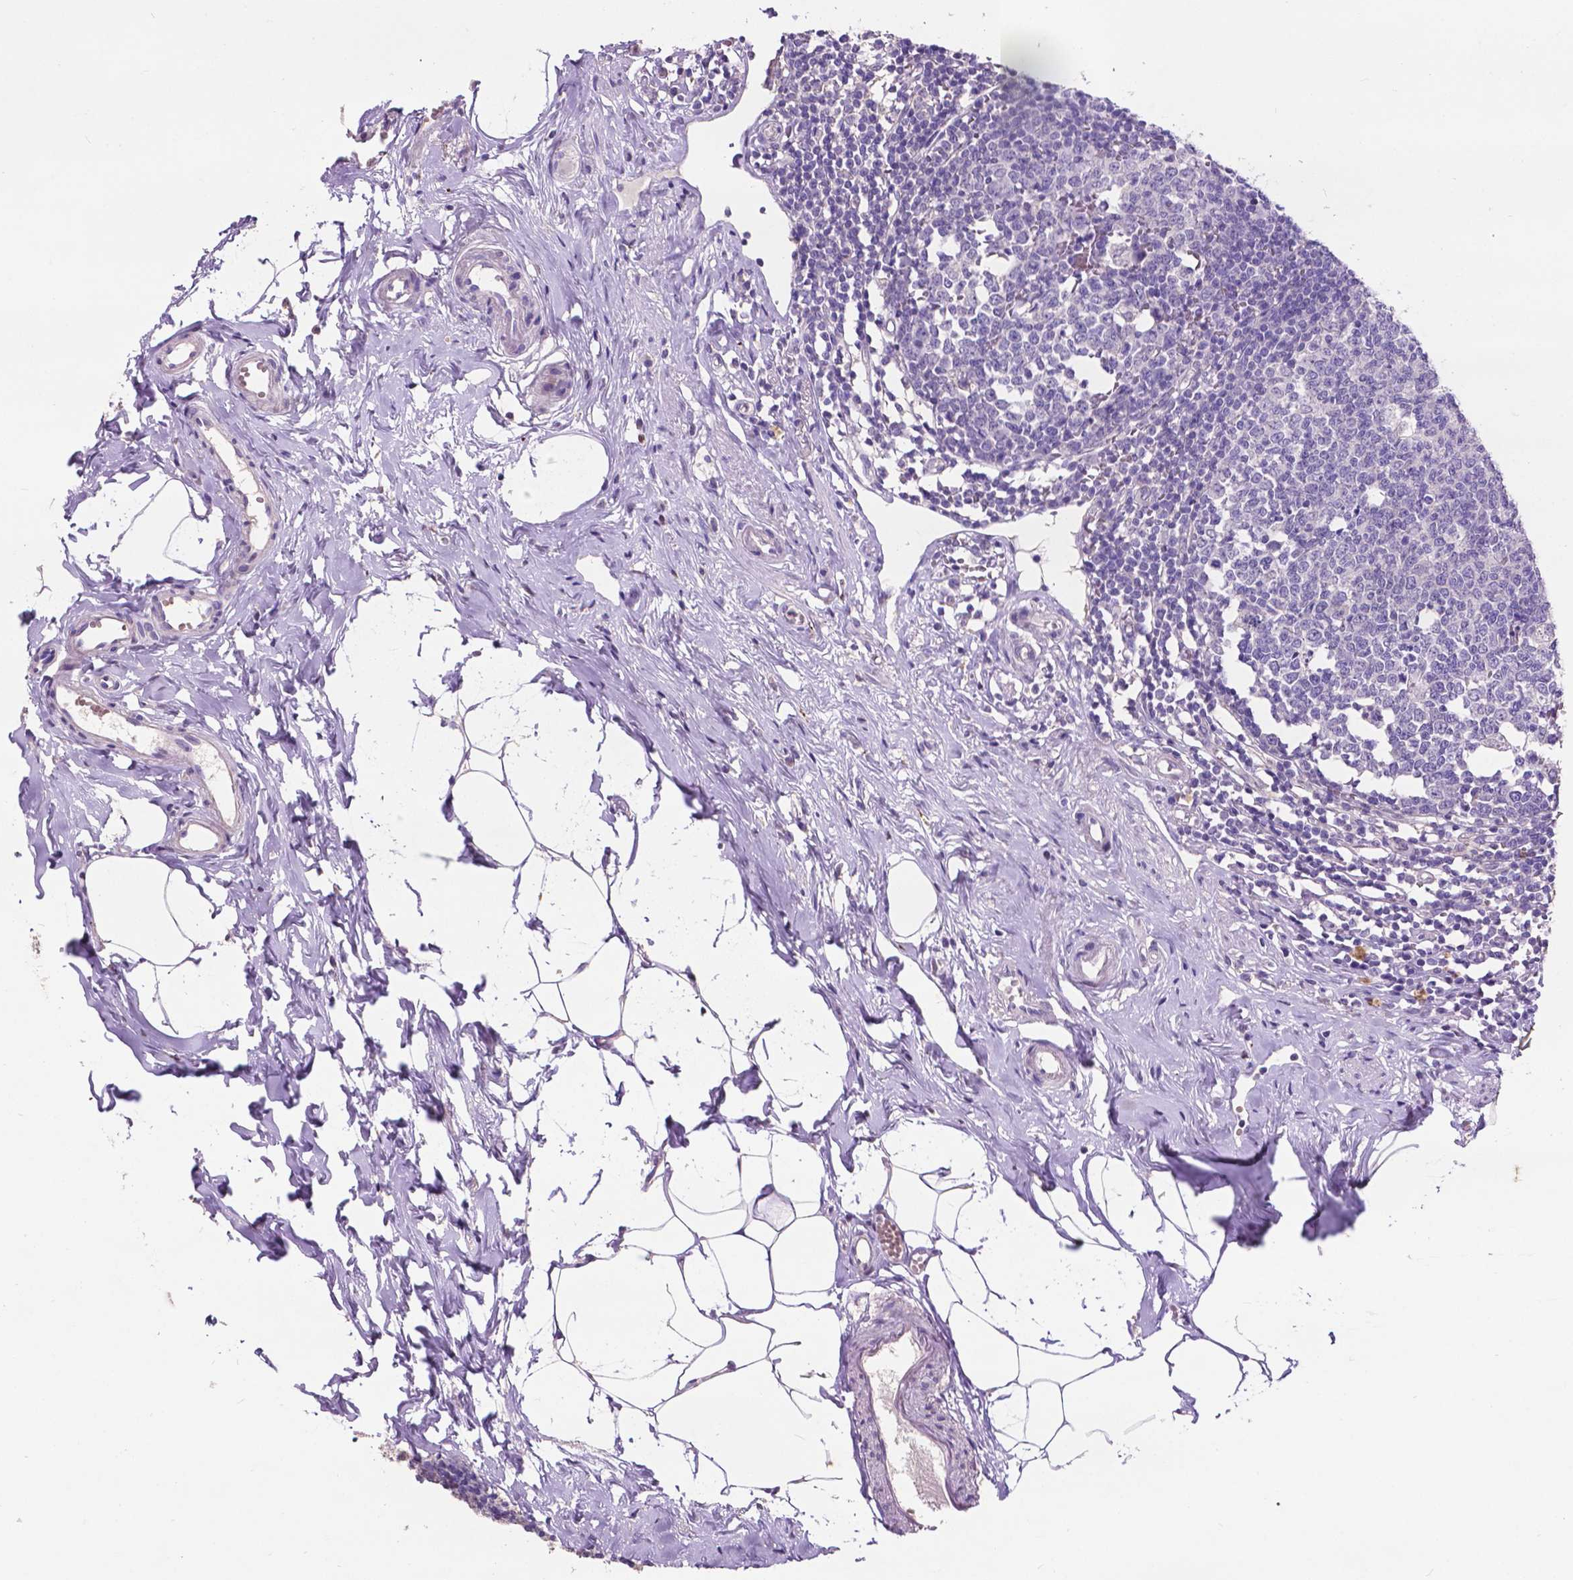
{"staining": {"intensity": "weak", "quantity": "<25%", "location": "cytoplasmic/membranous"}, "tissue": "appendix", "cell_type": "Glandular cells", "image_type": "normal", "snomed": [{"axis": "morphology", "description": "Normal tissue, NOS"}, {"axis": "morphology", "description": "Carcinoma, endometroid"}, {"axis": "topography", "description": "Appendix"}, {"axis": "topography", "description": "Colon"}], "caption": "An image of appendix stained for a protein demonstrates no brown staining in glandular cells. (Stains: DAB (3,3'-diaminobenzidine) IHC with hematoxylin counter stain, Microscopy: brightfield microscopy at high magnification).", "gene": "PLSCR1", "patient": {"sex": "female", "age": 60}}